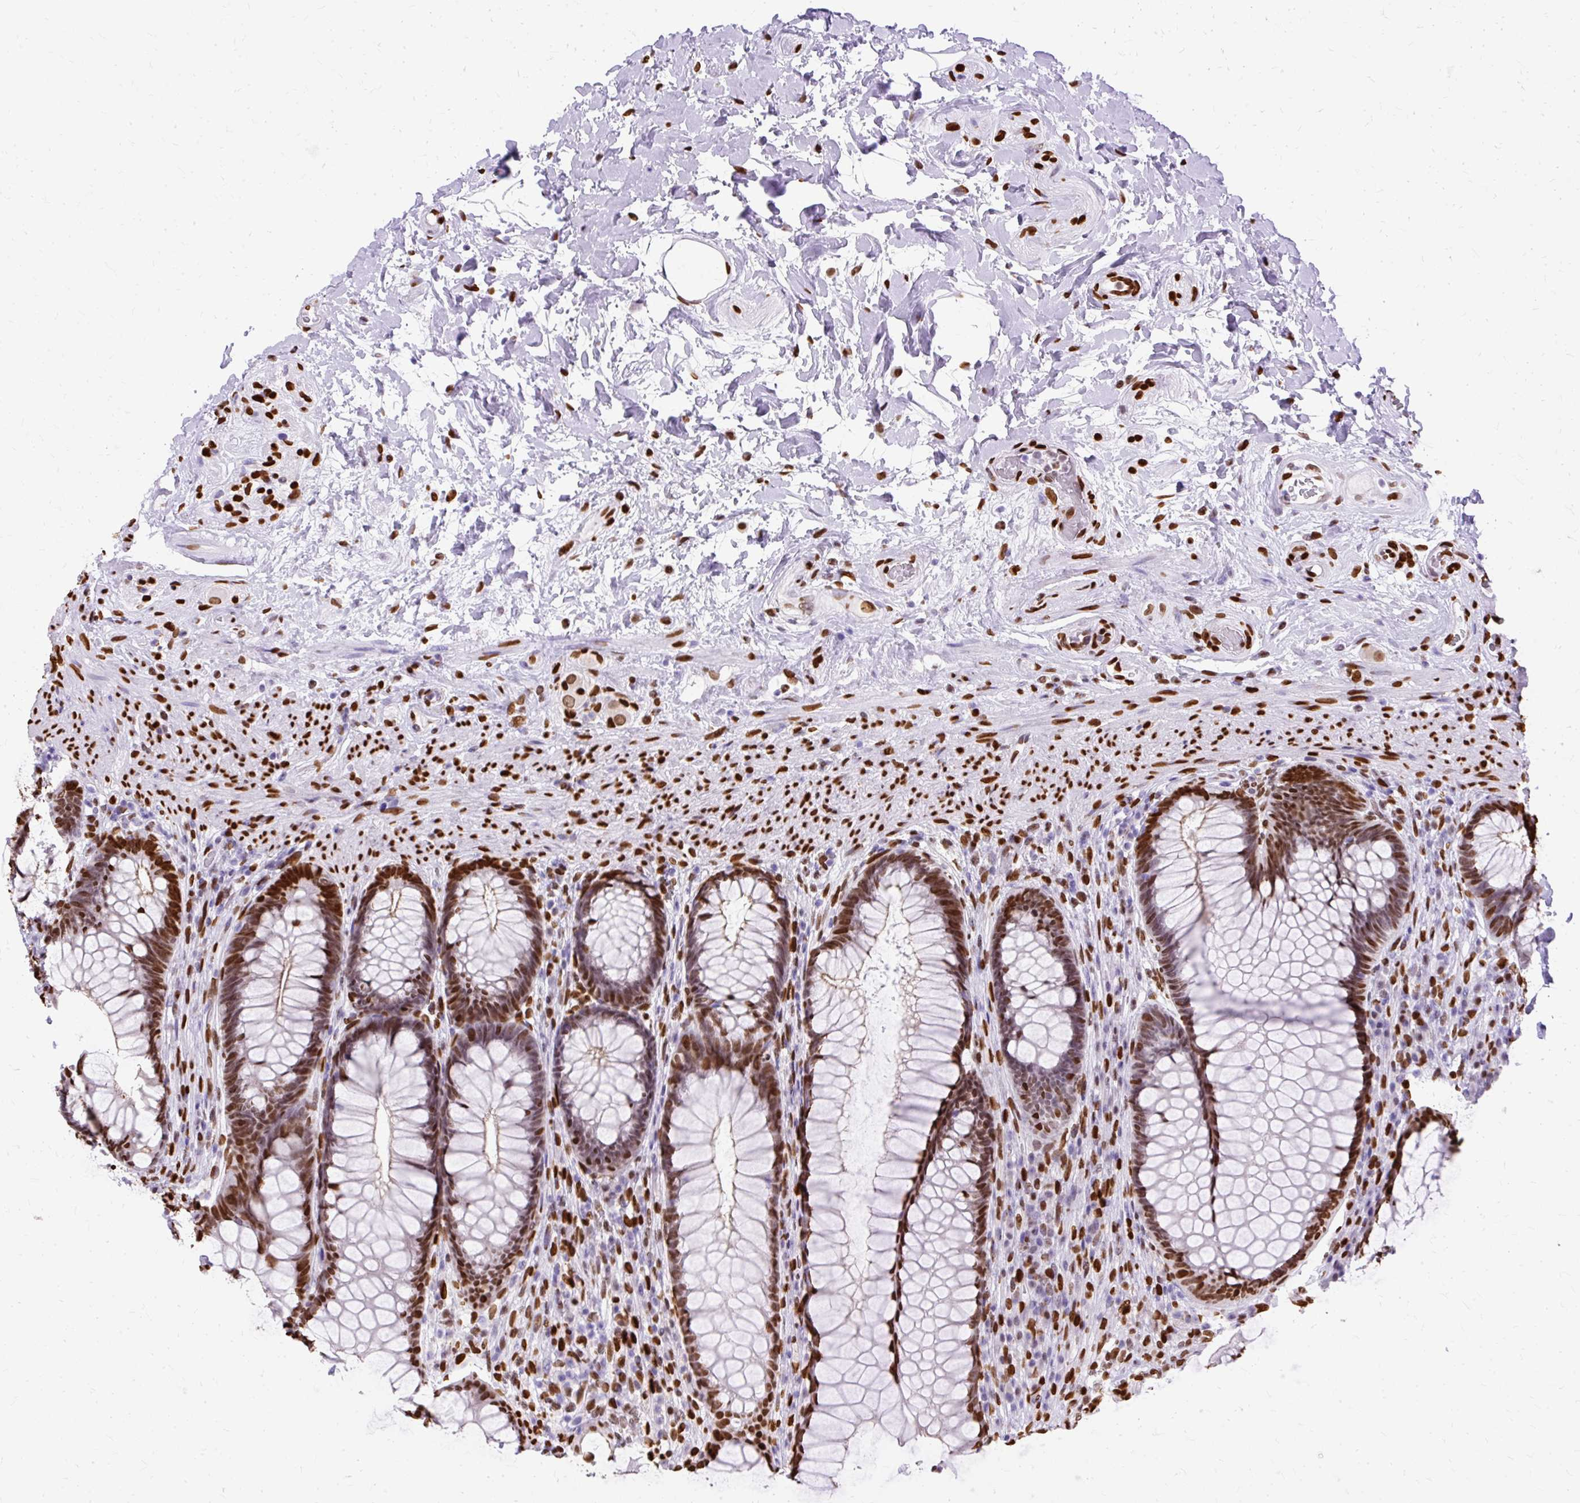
{"staining": {"intensity": "strong", "quantity": ">75%", "location": "nuclear"}, "tissue": "rectum", "cell_type": "Glandular cells", "image_type": "normal", "snomed": [{"axis": "morphology", "description": "Normal tissue, NOS"}, {"axis": "topography", "description": "Rectum"}], "caption": "Brown immunohistochemical staining in benign rectum shows strong nuclear positivity in about >75% of glandular cells.", "gene": "TMEM184C", "patient": {"sex": "male", "age": 53}}